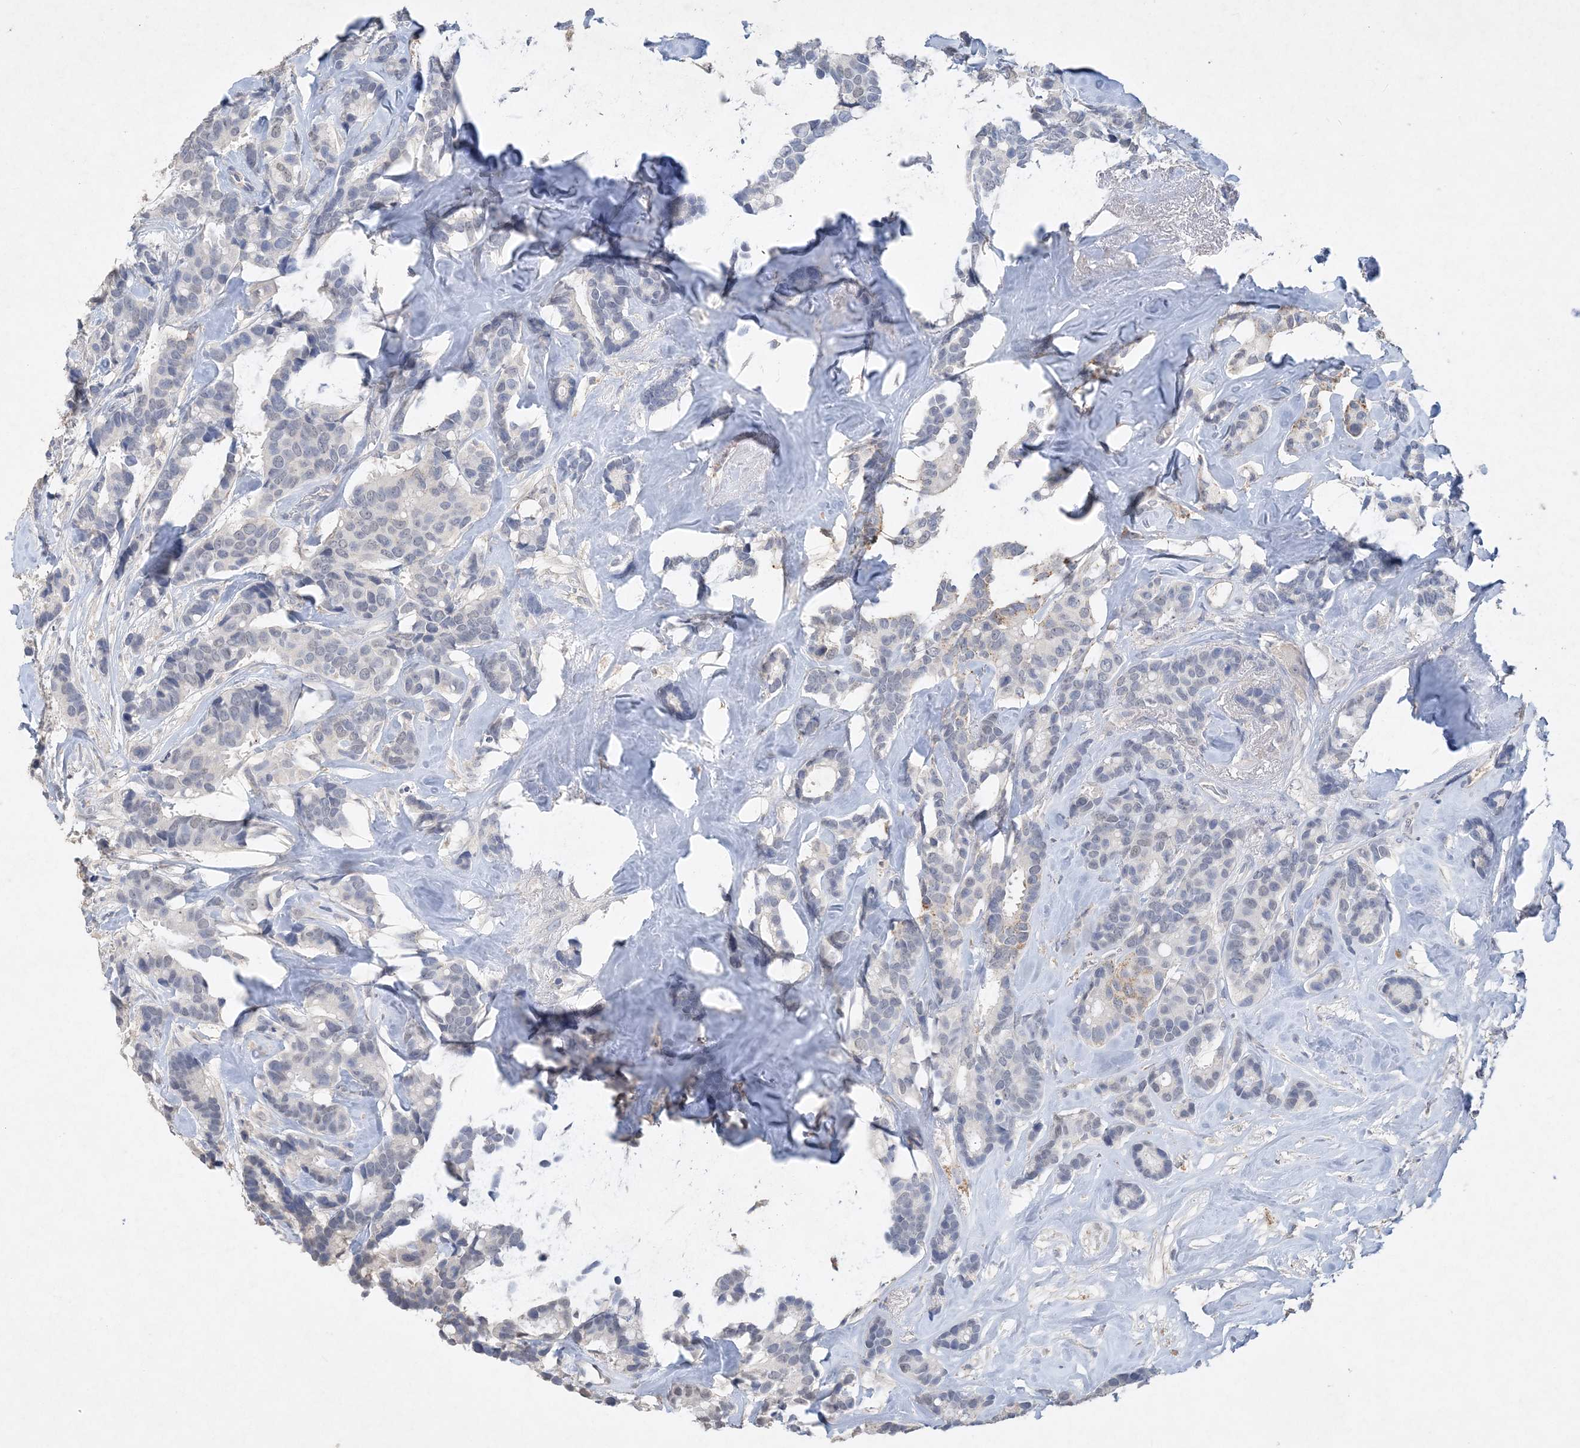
{"staining": {"intensity": "negative", "quantity": "none", "location": "none"}, "tissue": "breast cancer", "cell_type": "Tumor cells", "image_type": "cancer", "snomed": [{"axis": "morphology", "description": "Duct carcinoma"}, {"axis": "topography", "description": "Breast"}], "caption": "Image shows no protein positivity in tumor cells of infiltrating ductal carcinoma (breast) tissue. (DAB immunohistochemistry, high magnification).", "gene": "C11orf58", "patient": {"sex": "female", "age": 40}}